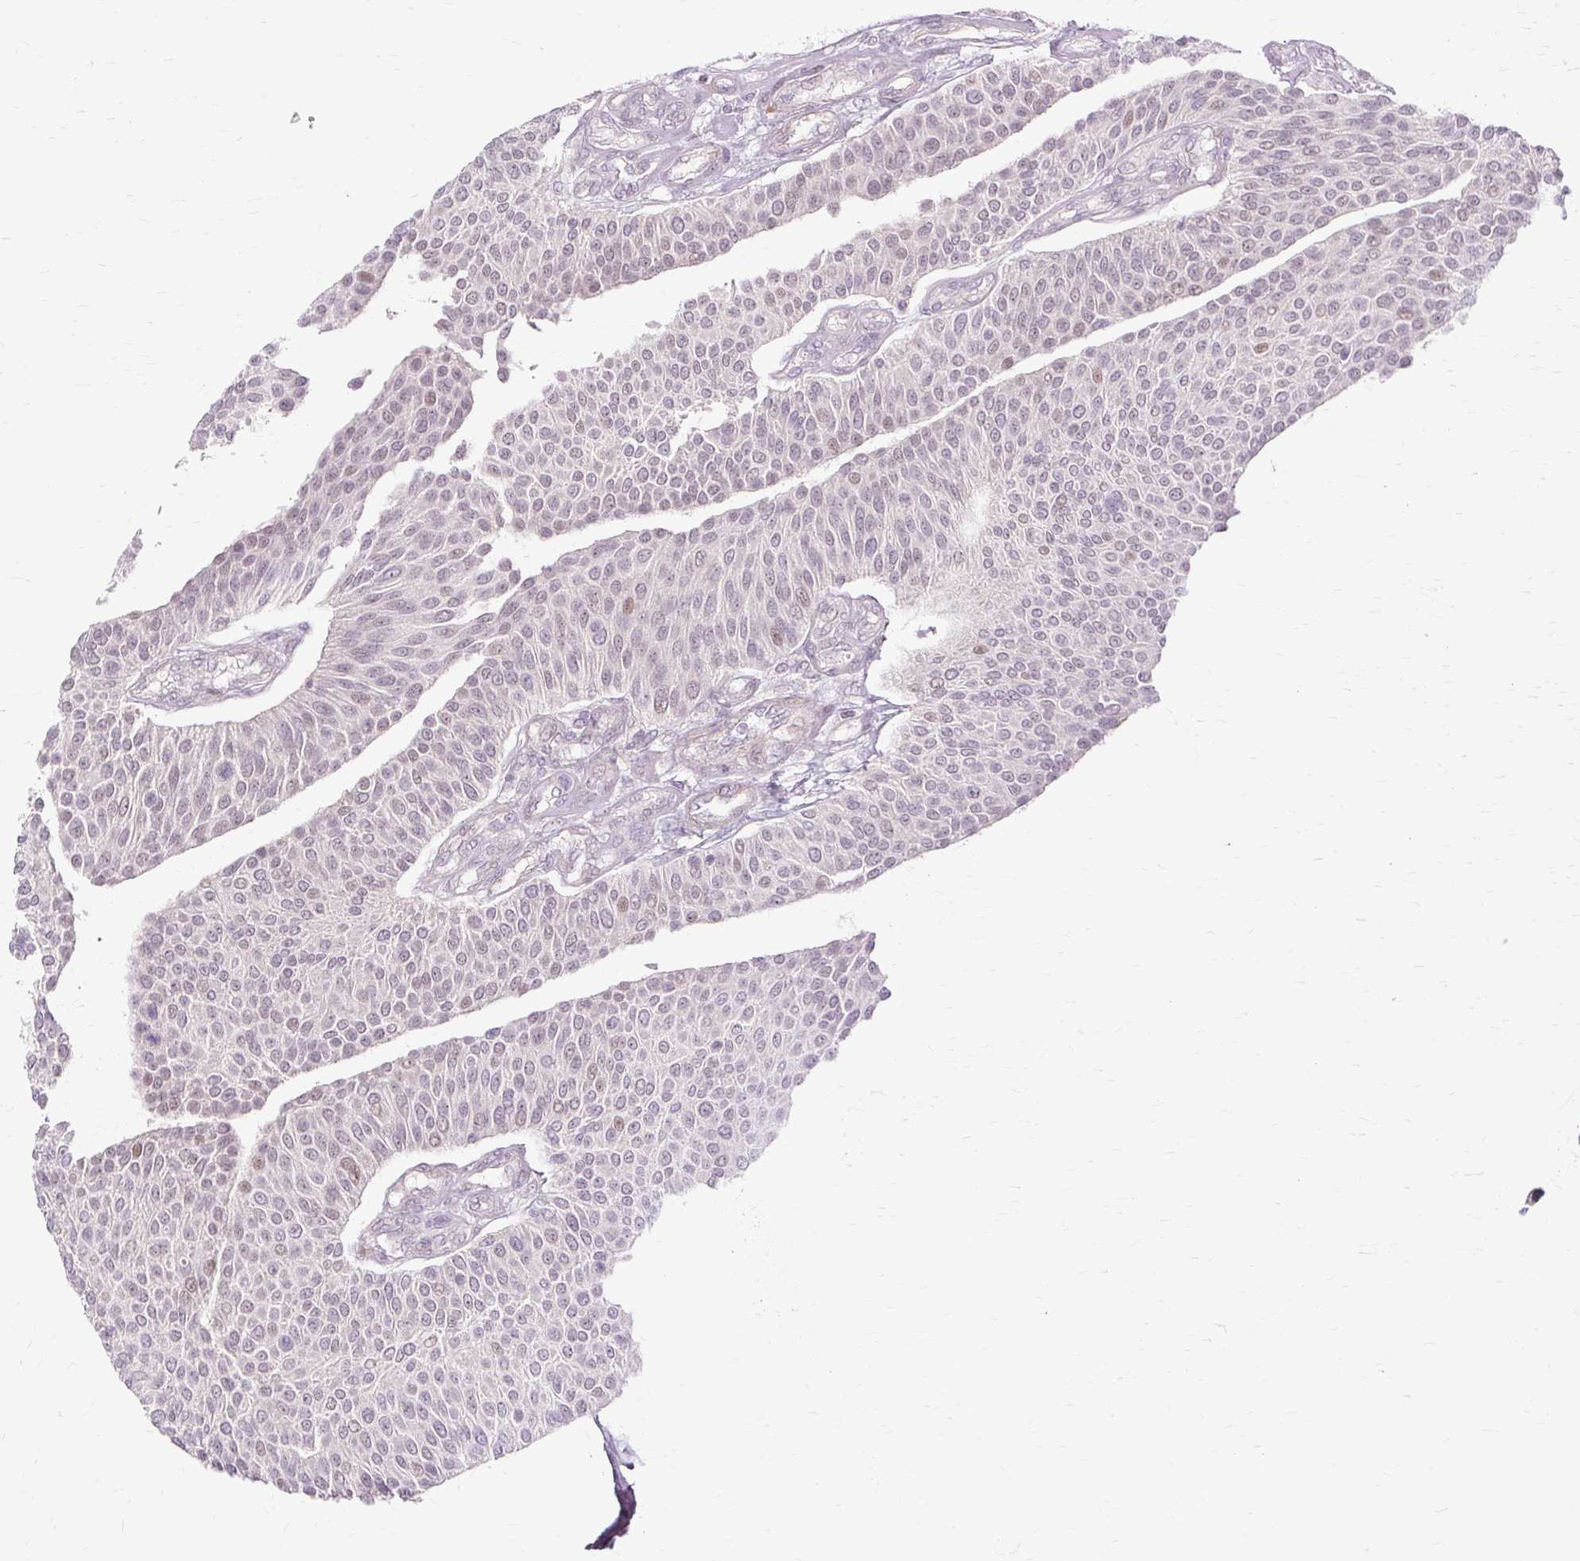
{"staining": {"intensity": "weak", "quantity": "25%-75%", "location": "nuclear"}, "tissue": "urothelial cancer", "cell_type": "Tumor cells", "image_type": "cancer", "snomed": [{"axis": "morphology", "description": "Urothelial carcinoma, NOS"}, {"axis": "topography", "description": "Urinary bladder"}], "caption": "This micrograph displays immunohistochemistry staining of human urothelial cancer, with low weak nuclear expression in about 25%-75% of tumor cells.", "gene": "MMACHC", "patient": {"sex": "male", "age": 55}}